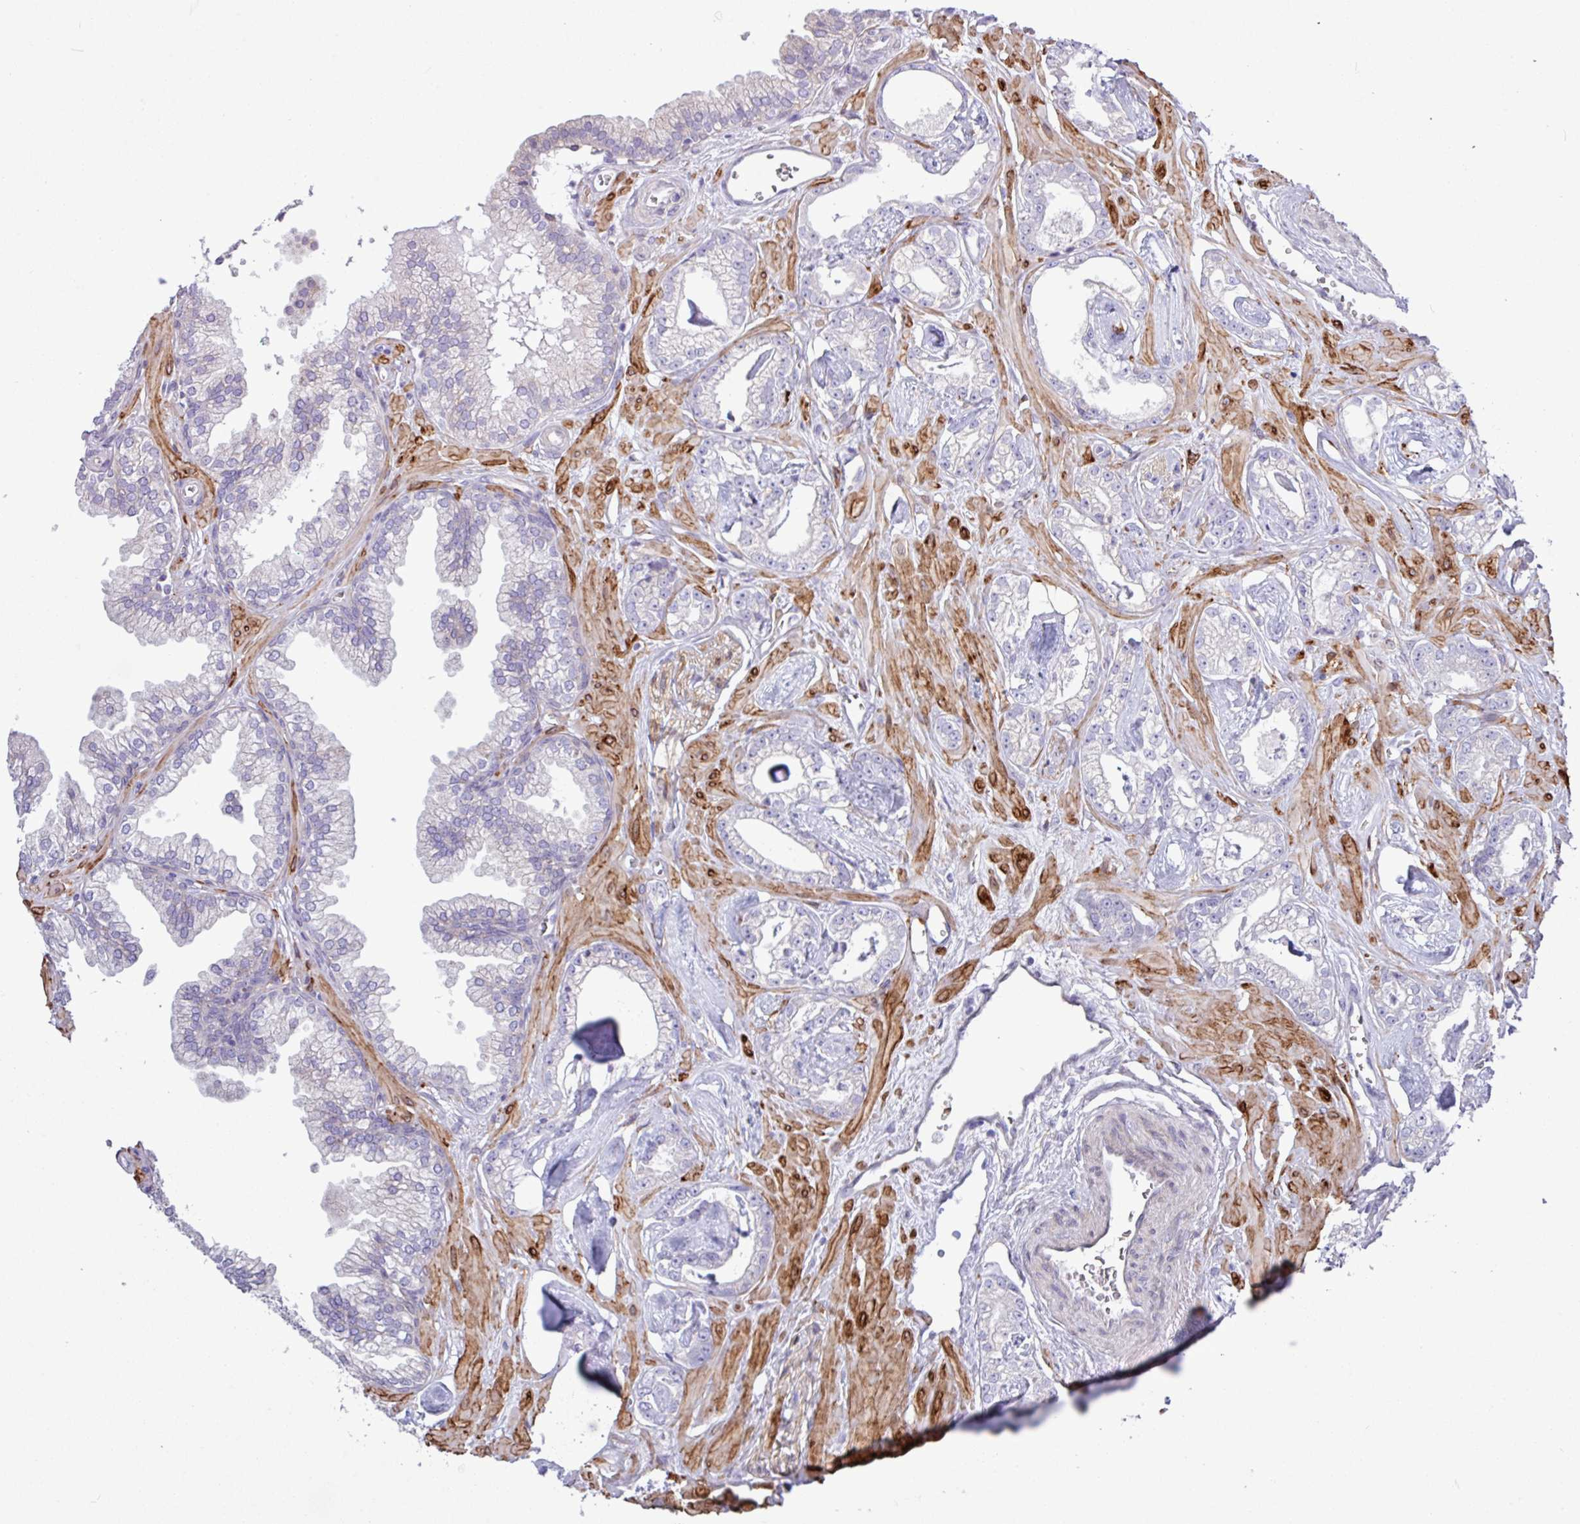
{"staining": {"intensity": "negative", "quantity": "none", "location": "none"}, "tissue": "prostate cancer", "cell_type": "Tumor cells", "image_type": "cancer", "snomed": [{"axis": "morphology", "description": "Adenocarcinoma, Low grade"}, {"axis": "topography", "description": "Prostate"}], "caption": "A histopathology image of human prostate cancer (low-grade adenocarcinoma) is negative for staining in tumor cells.", "gene": "SLC38A1", "patient": {"sex": "male", "age": 60}}